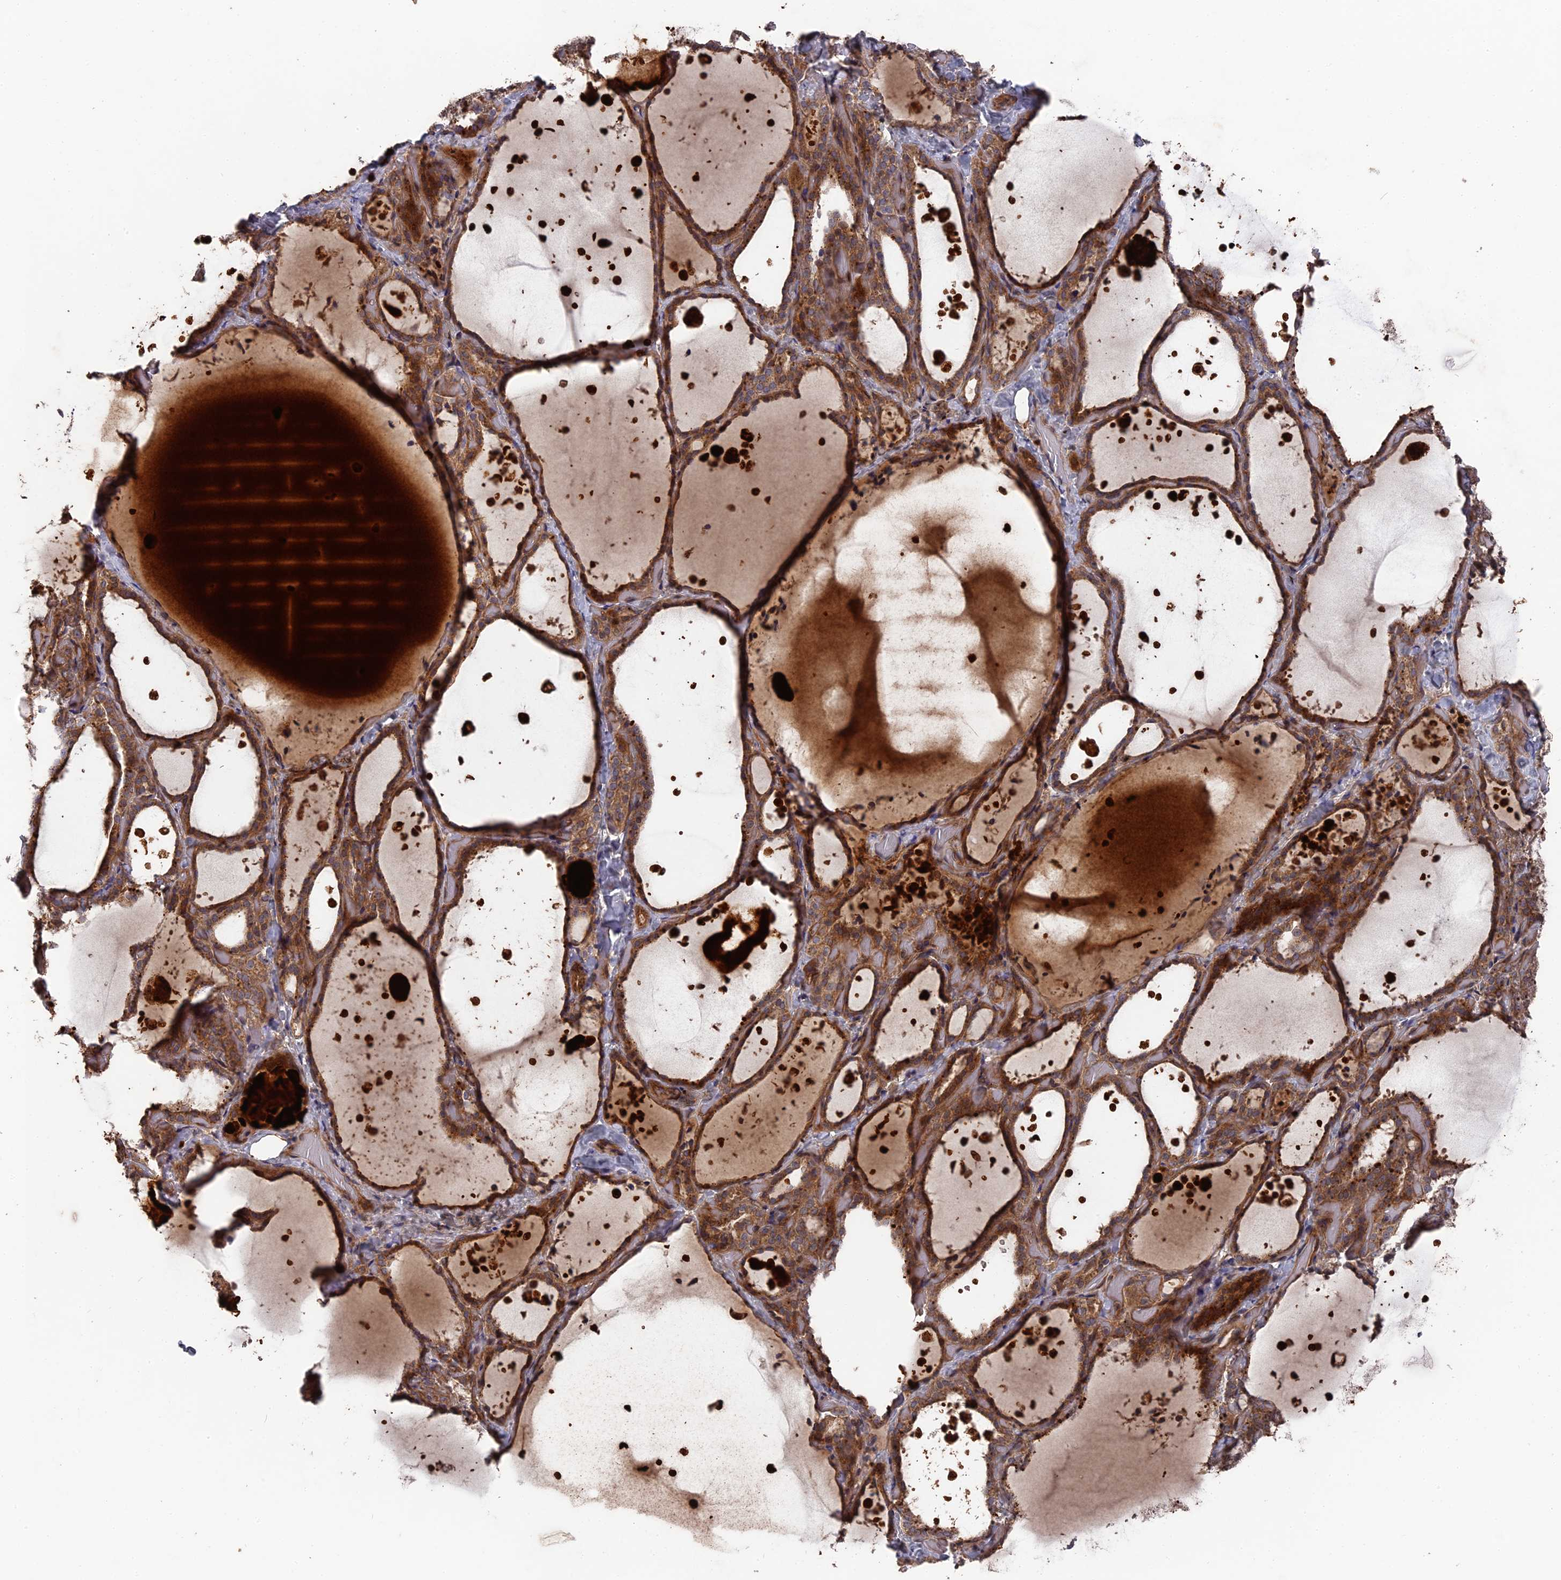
{"staining": {"intensity": "moderate", "quantity": ">75%", "location": "cytoplasmic/membranous"}, "tissue": "thyroid gland", "cell_type": "Glandular cells", "image_type": "normal", "snomed": [{"axis": "morphology", "description": "Normal tissue, NOS"}, {"axis": "topography", "description": "Thyroid gland"}], "caption": "Immunohistochemical staining of unremarkable thyroid gland shows moderate cytoplasmic/membranous protein staining in about >75% of glandular cells. (Brightfield microscopy of DAB IHC at high magnification).", "gene": "DEF8", "patient": {"sex": "female", "age": 44}}